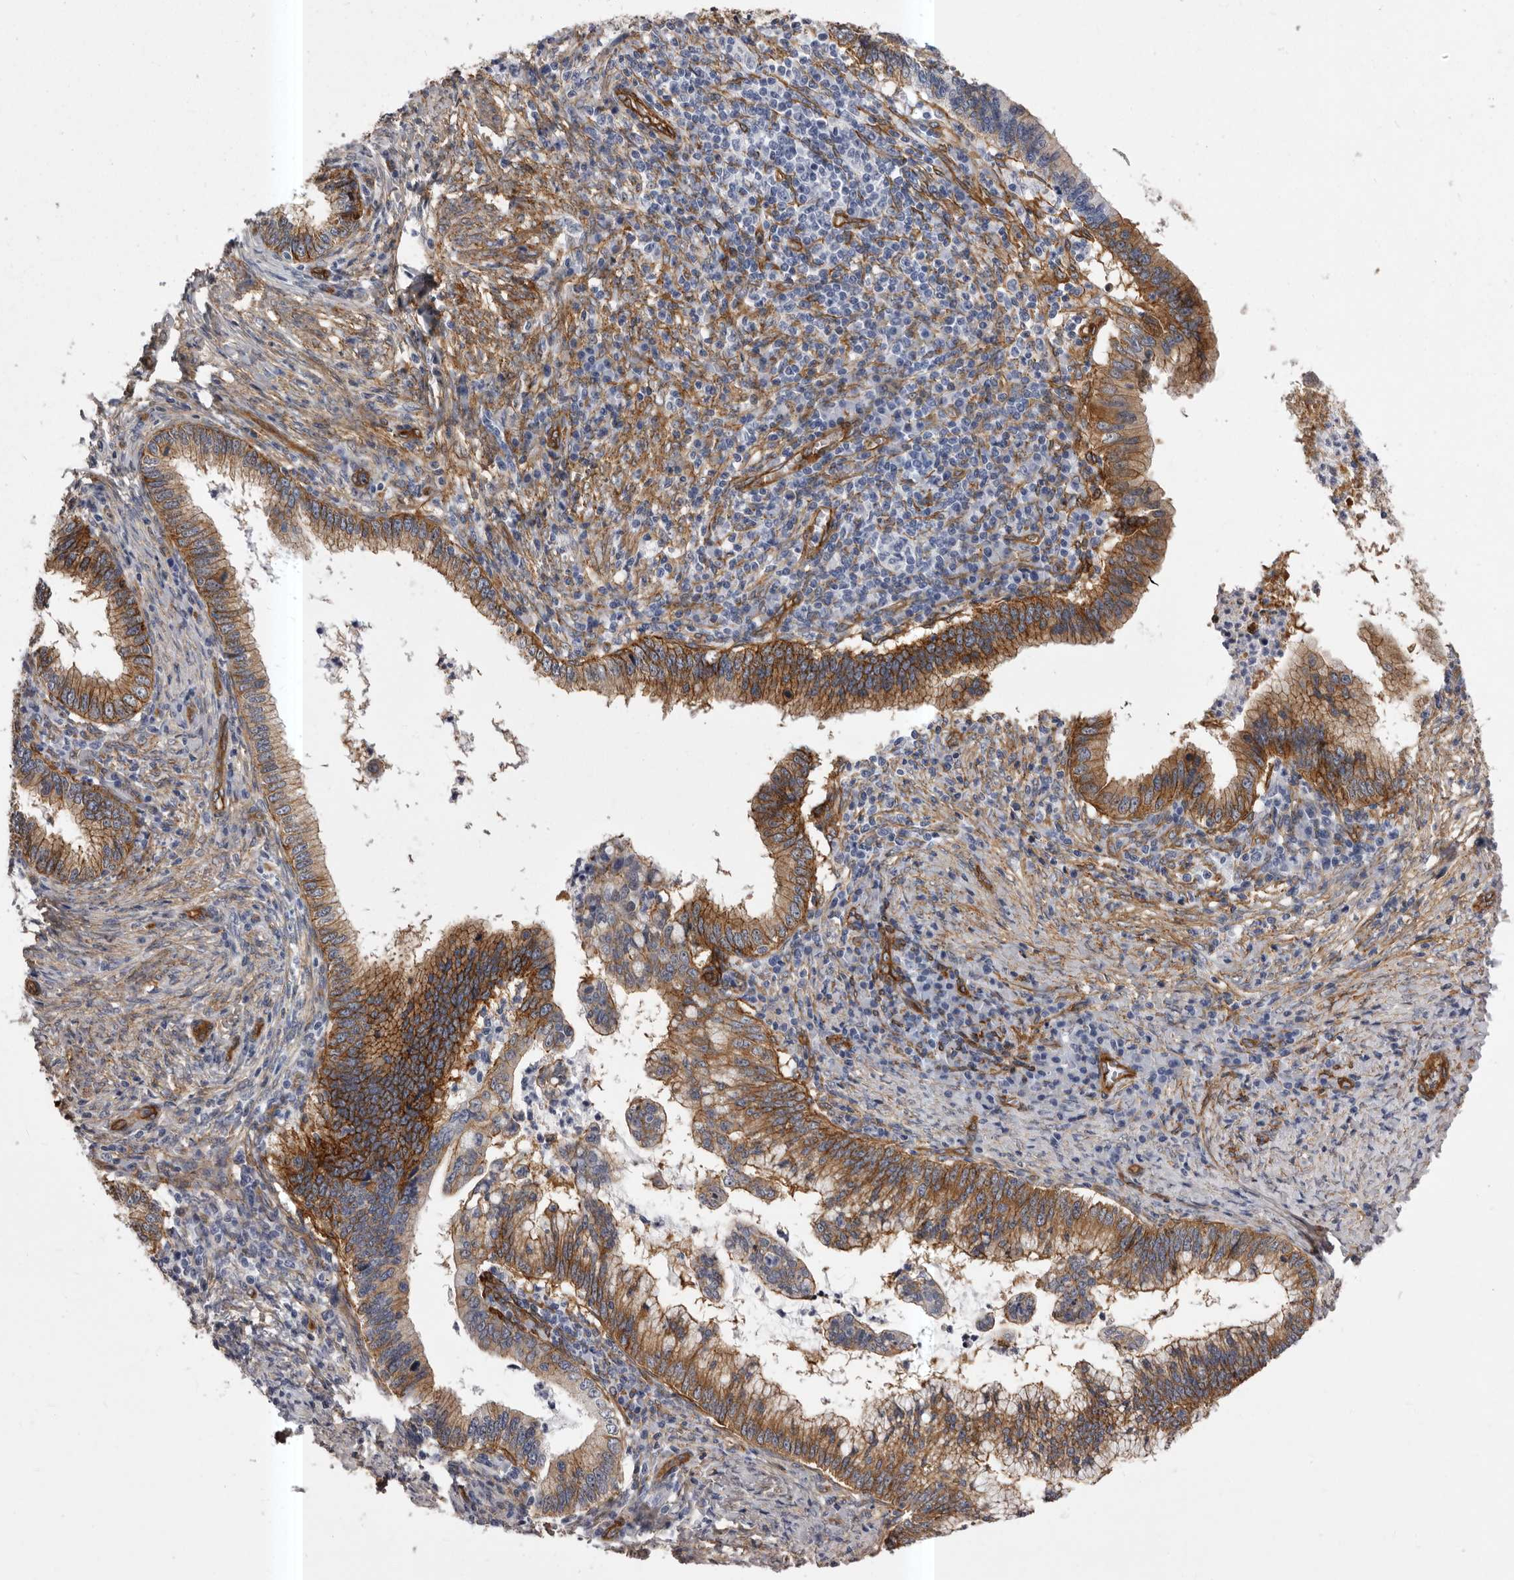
{"staining": {"intensity": "moderate", "quantity": ">75%", "location": "cytoplasmic/membranous"}, "tissue": "cervical cancer", "cell_type": "Tumor cells", "image_type": "cancer", "snomed": [{"axis": "morphology", "description": "Adenocarcinoma, NOS"}, {"axis": "topography", "description": "Cervix"}], "caption": "High-magnification brightfield microscopy of cervical cancer stained with DAB (brown) and counterstained with hematoxylin (blue). tumor cells exhibit moderate cytoplasmic/membranous expression is present in approximately>75% of cells.", "gene": "ENAH", "patient": {"sex": "female", "age": 36}}